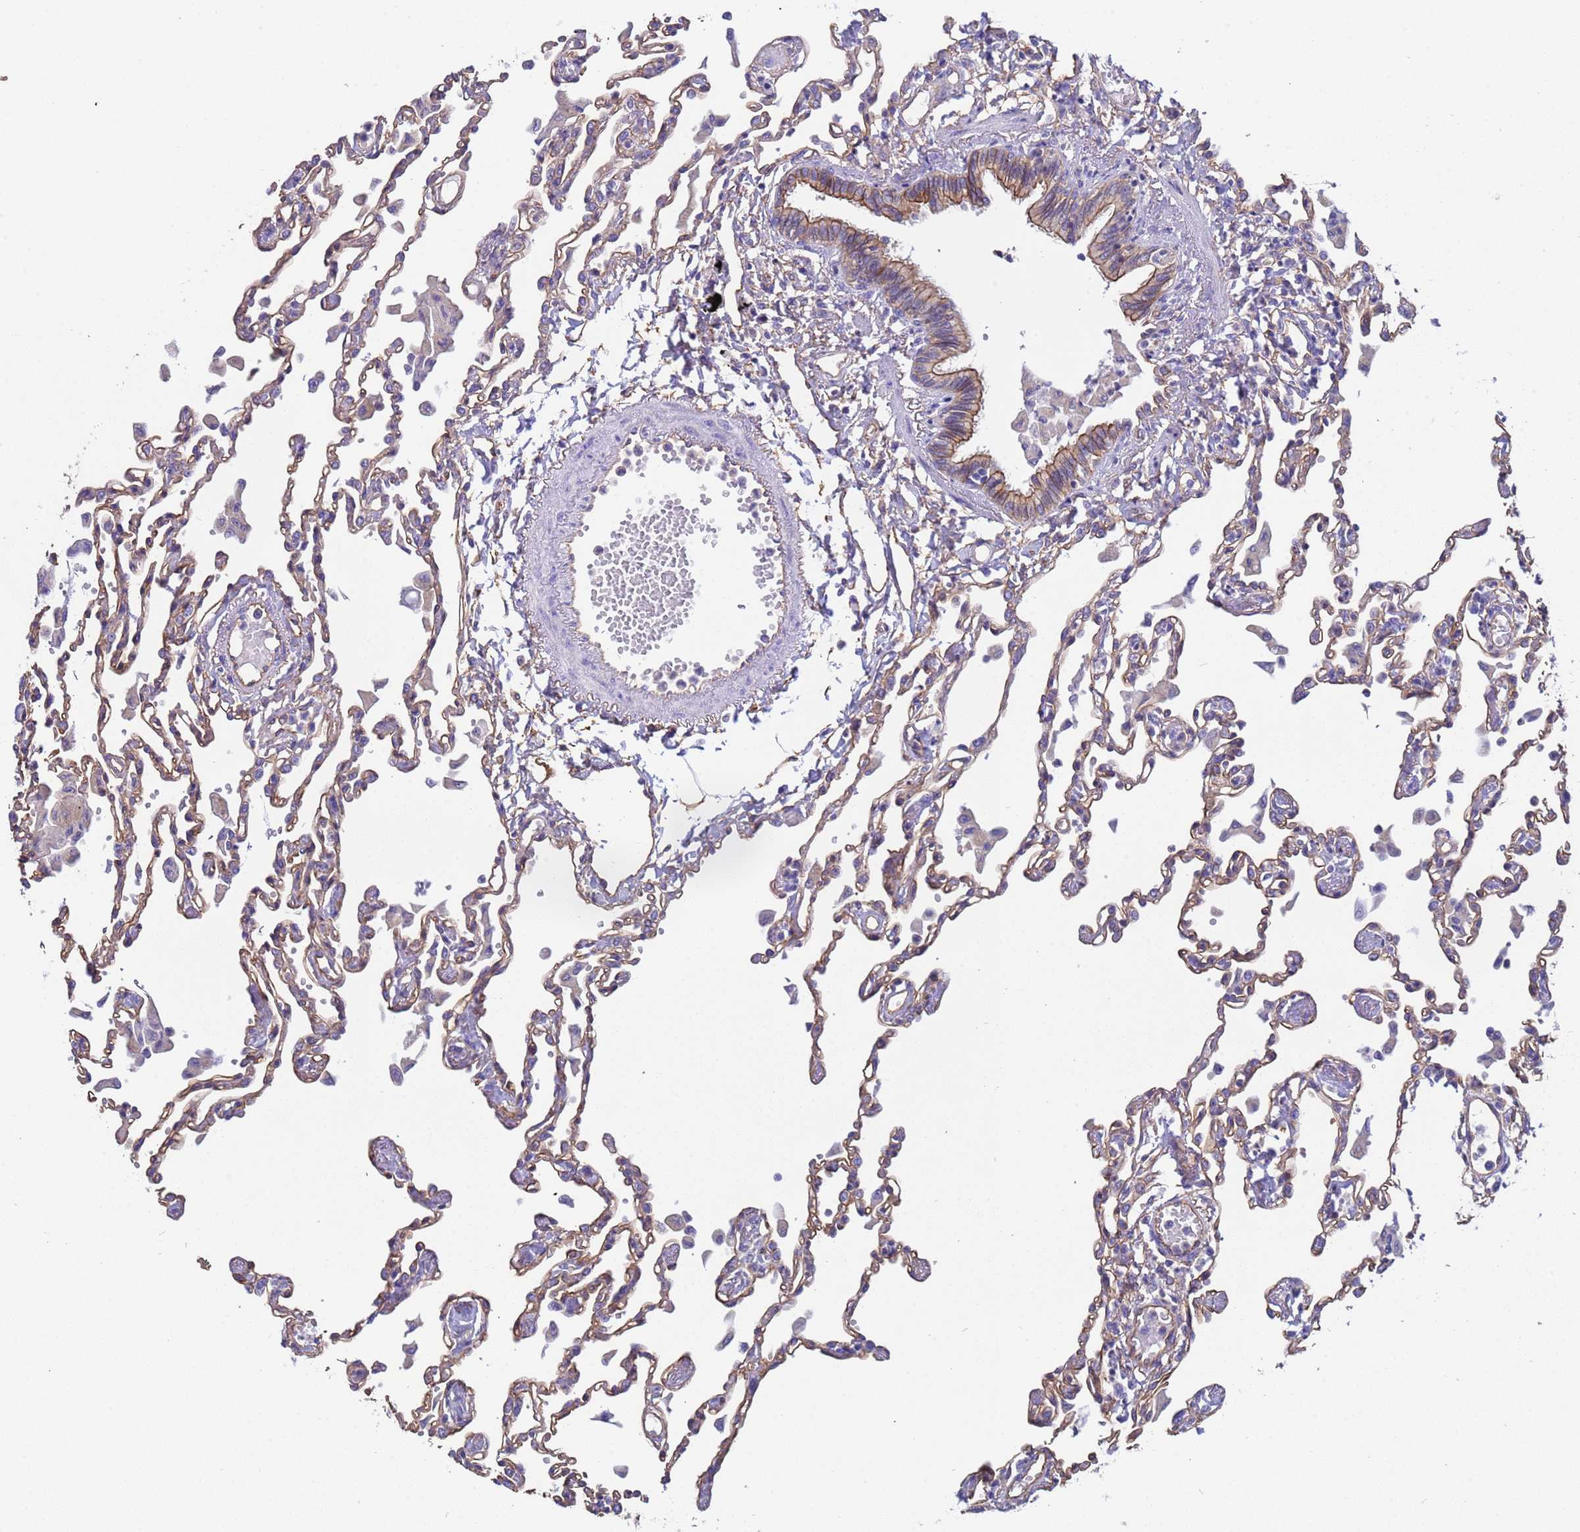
{"staining": {"intensity": "weak", "quantity": ">75%", "location": "cytoplasmic/membranous"}, "tissue": "lung", "cell_type": "Alveolar cells", "image_type": "normal", "snomed": [{"axis": "morphology", "description": "Normal tissue, NOS"}, {"axis": "topography", "description": "Bronchus"}, {"axis": "topography", "description": "Lung"}], "caption": "Brown immunohistochemical staining in unremarkable human lung reveals weak cytoplasmic/membranous positivity in approximately >75% of alveolar cells.", "gene": "ZNF248", "patient": {"sex": "female", "age": 49}}